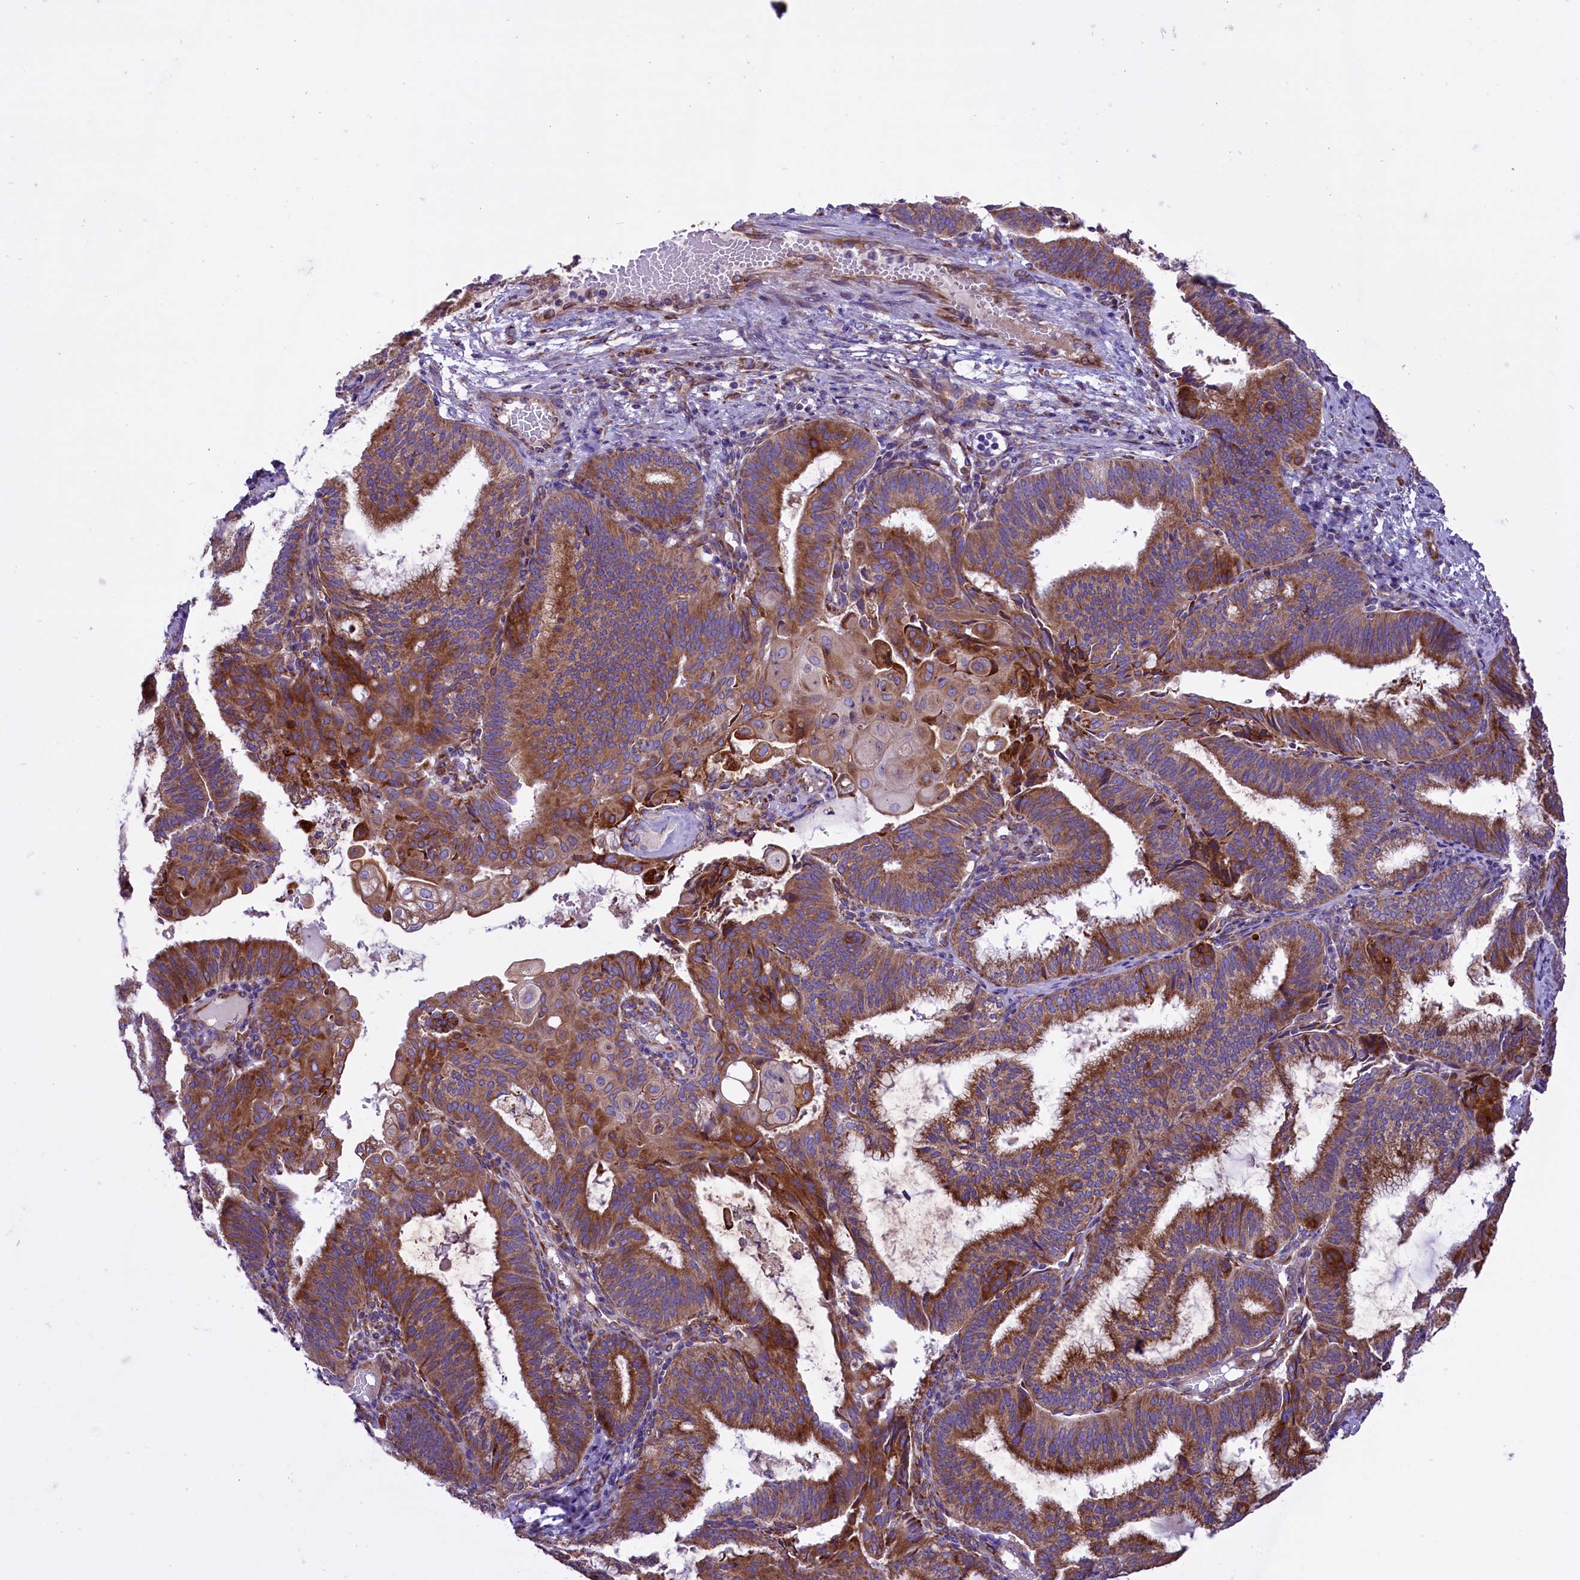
{"staining": {"intensity": "strong", "quantity": ">75%", "location": "cytoplasmic/membranous"}, "tissue": "endometrial cancer", "cell_type": "Tumor cells", "image_type": "cancer", "snomed": [{"axis": "morphology", "description": "Adenocarcinoma, NOS"}, {"axis": "topography", "description": "Endometrium"}], "caption": "Immunohistochemistry photomicrograph of neoplastic tissue: human endometrial cancer (adenocarcinoma) stained using immunohistochemistry (IHC) shows high levels of strong protein expression localized specifically in the cytoplasmic/membranous of tumor cells, appearing as a cytoplasmic/membranous brown color.", "gene": "PTPRU", "patient": {"sex": "female", "age": 49}}